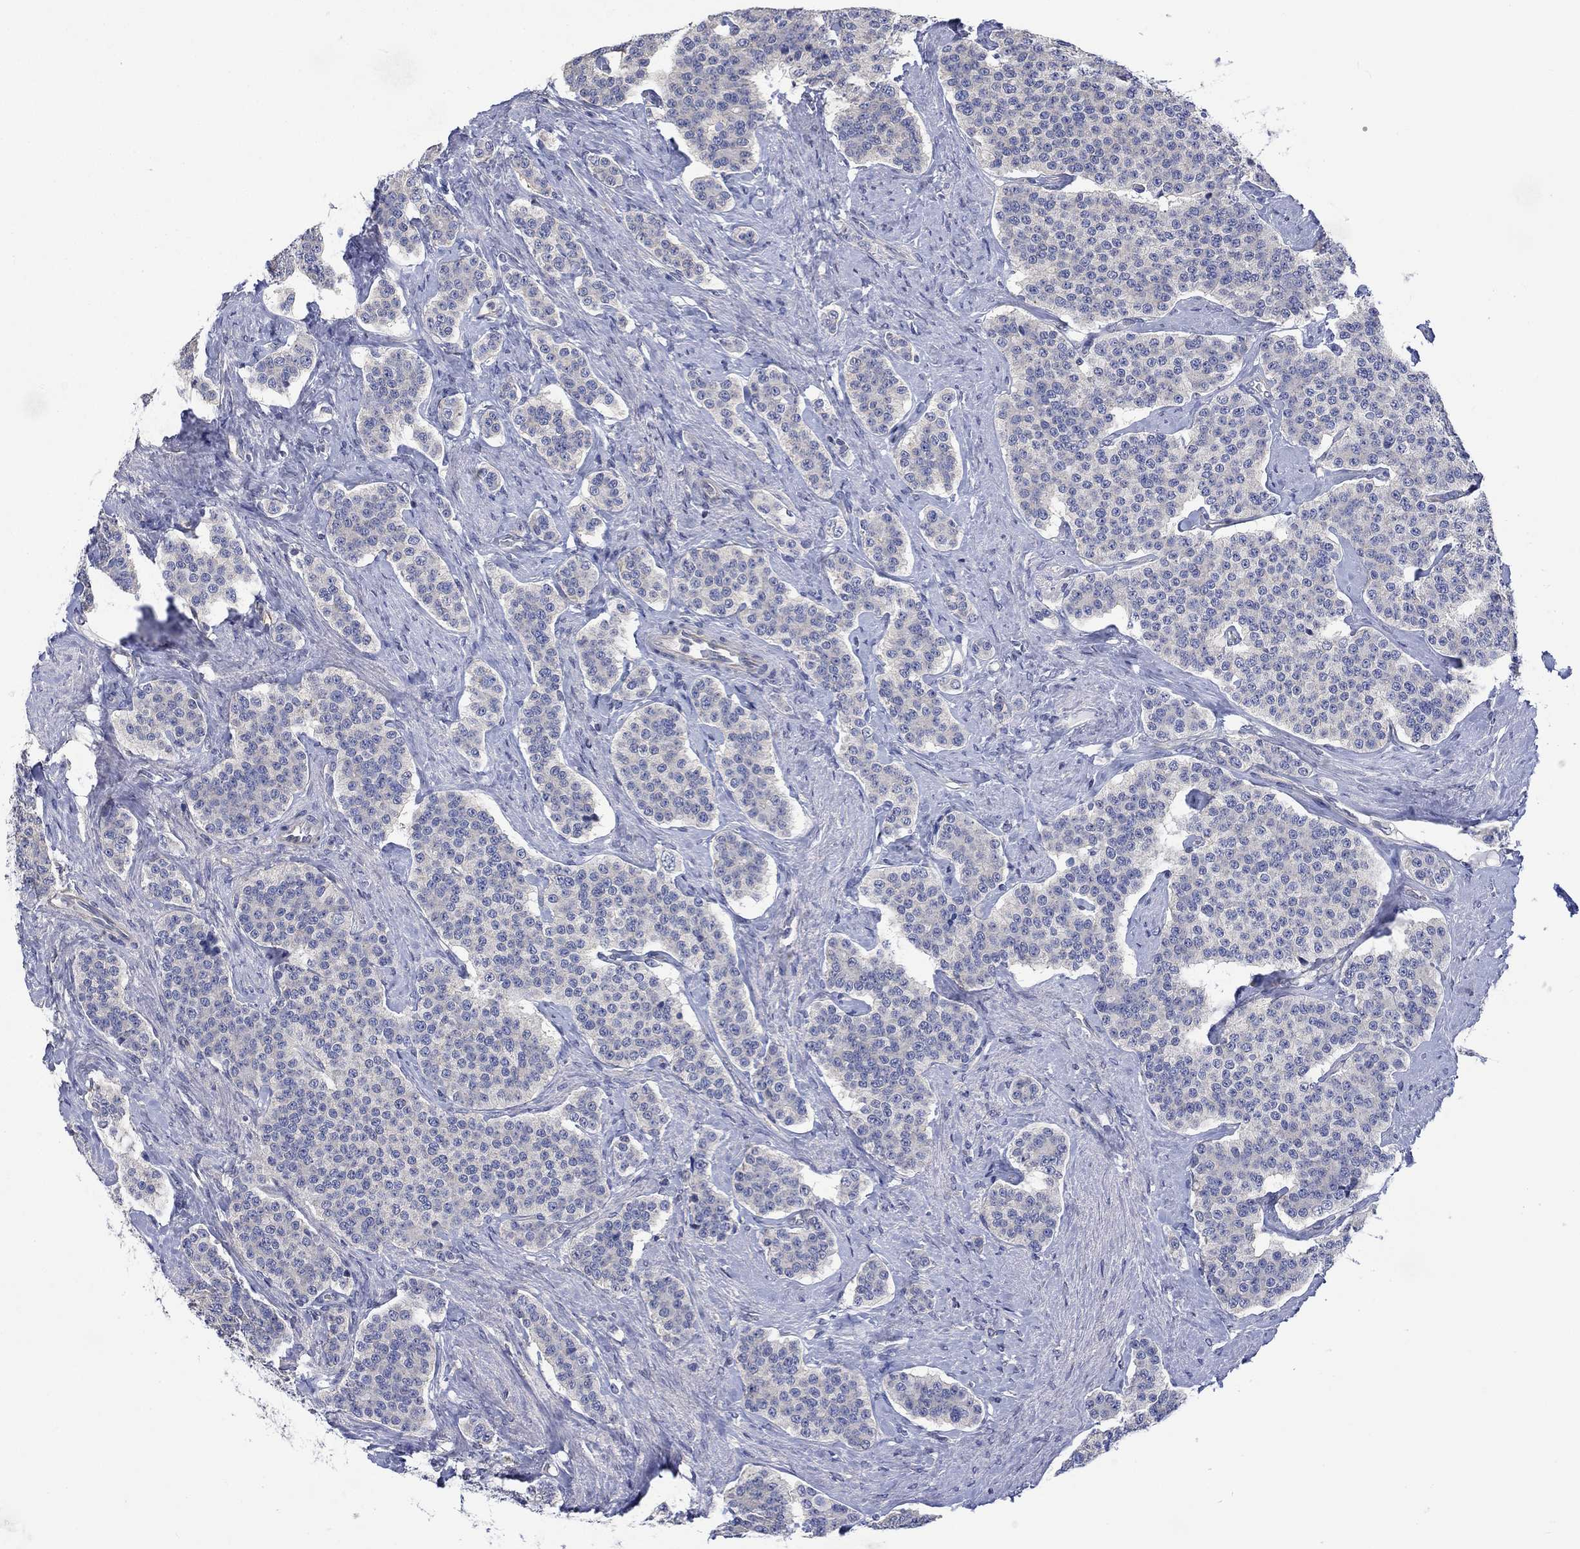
{"staining": {"intensity": "negative", "quantity": "none", "location": "none"}, "tissue": "carcinoid", "cell_type": "Tumor cells", "image_type": "cancer", "snomed": [{"axis": "morphology", "description": "Carcinoid, malignant, NOS"}, {"axis": "topography", "description": "Small intestine"}], "caption": "This is an immunohistochemistry micrograph of human carcinoid. There is no positivity in tumor cells.", "gene": "AGRP", "patient": {"sex": "female", "age": 58}}